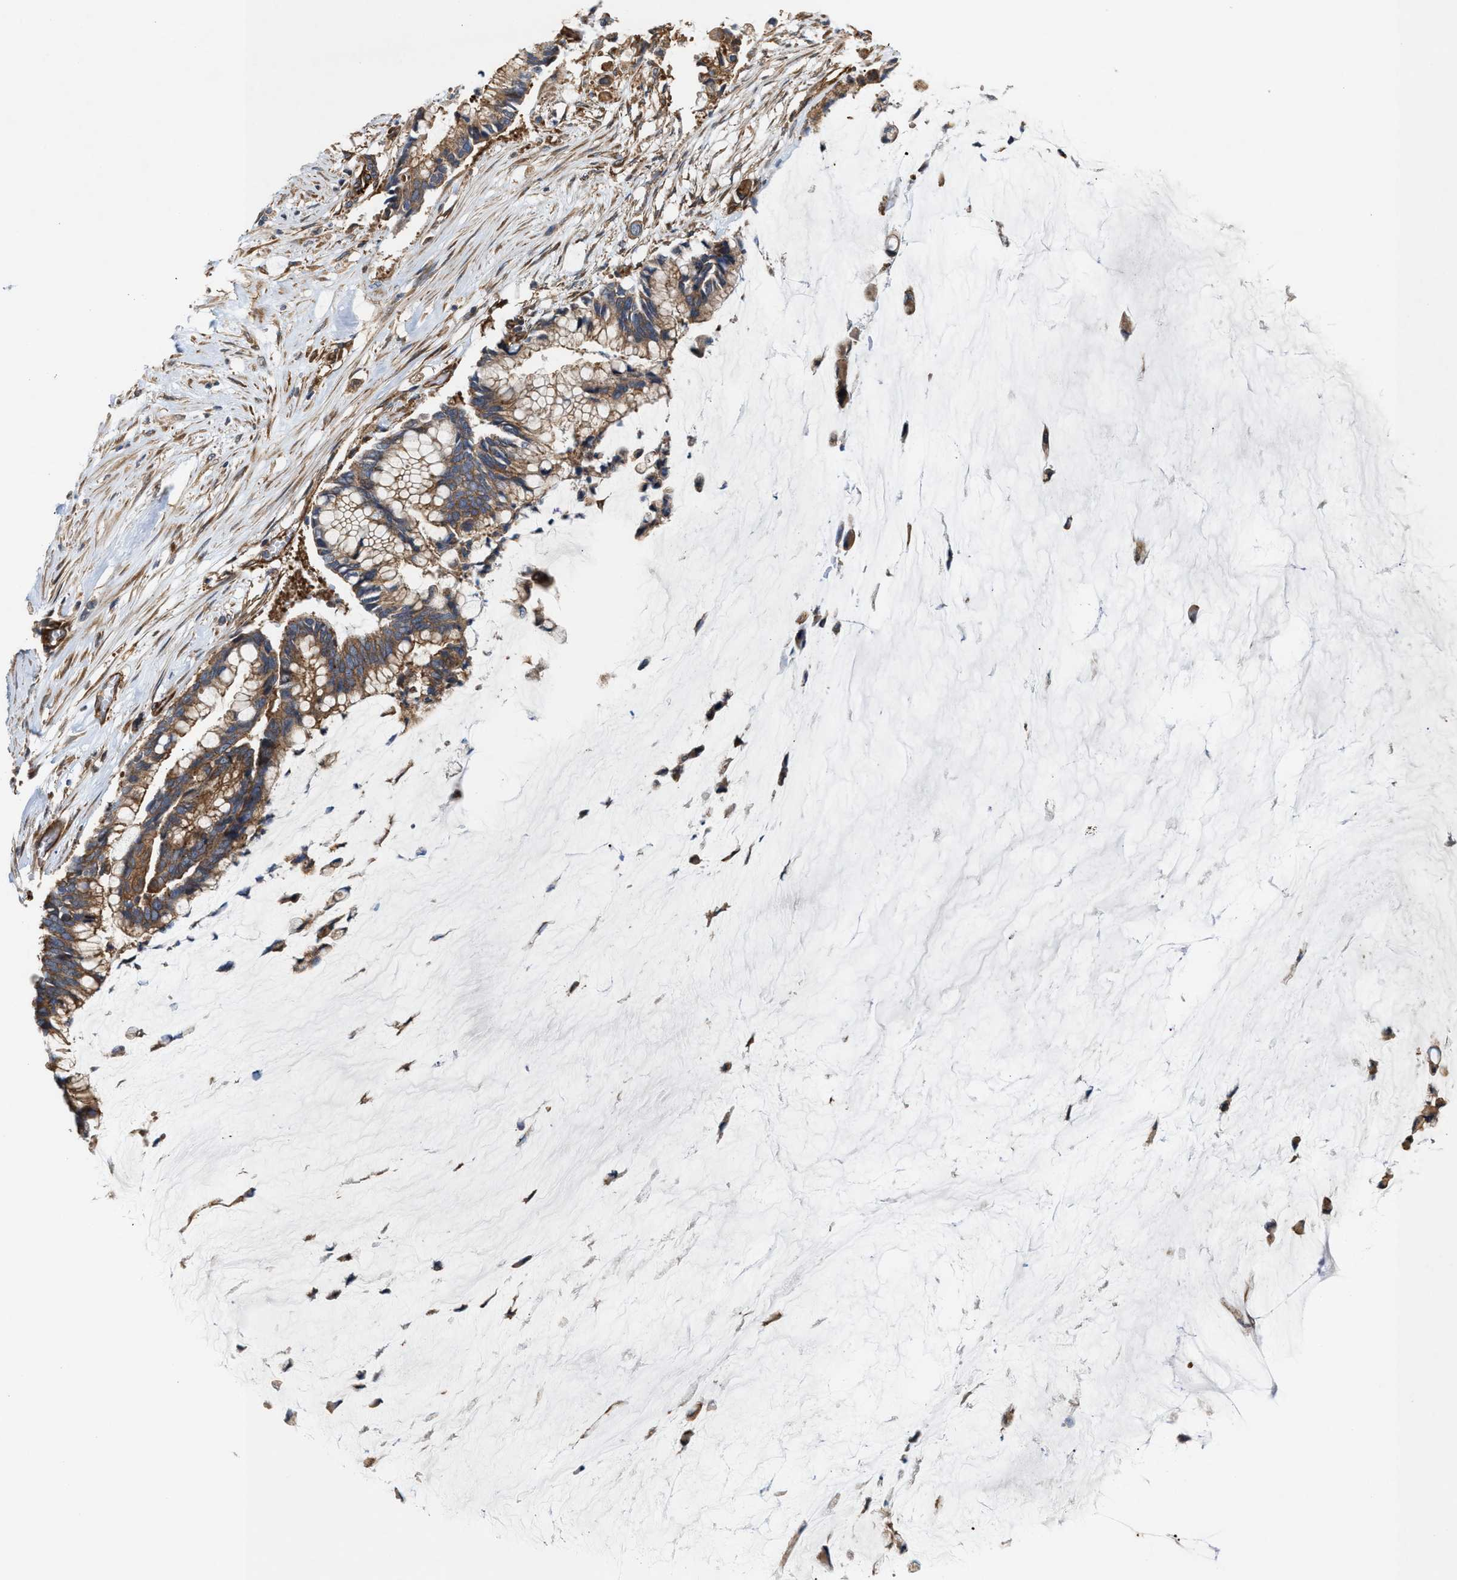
{"staining": {"intensity": "moderate", "quantity": ">75%", "location": "cytoplasmic/membranous"}, "tissue": "pancreatic cancer", "cell_type": "Tumor cells", "image_type": "cancer", "snomed": [{"axis": "morphology", "description": "Adenocarcinoma, NOS"}, {"axis": "topography", "description": "Pancreas"}], "caption": "A medium amount of moderate cytoplasmic/membranous expression is present in approximately >75% of tumor cells in pancreatic cancer (adenocarcinoma) tissue.", "gene": "EPS15L1", "patient": {"sex": "male", "age": 41}}